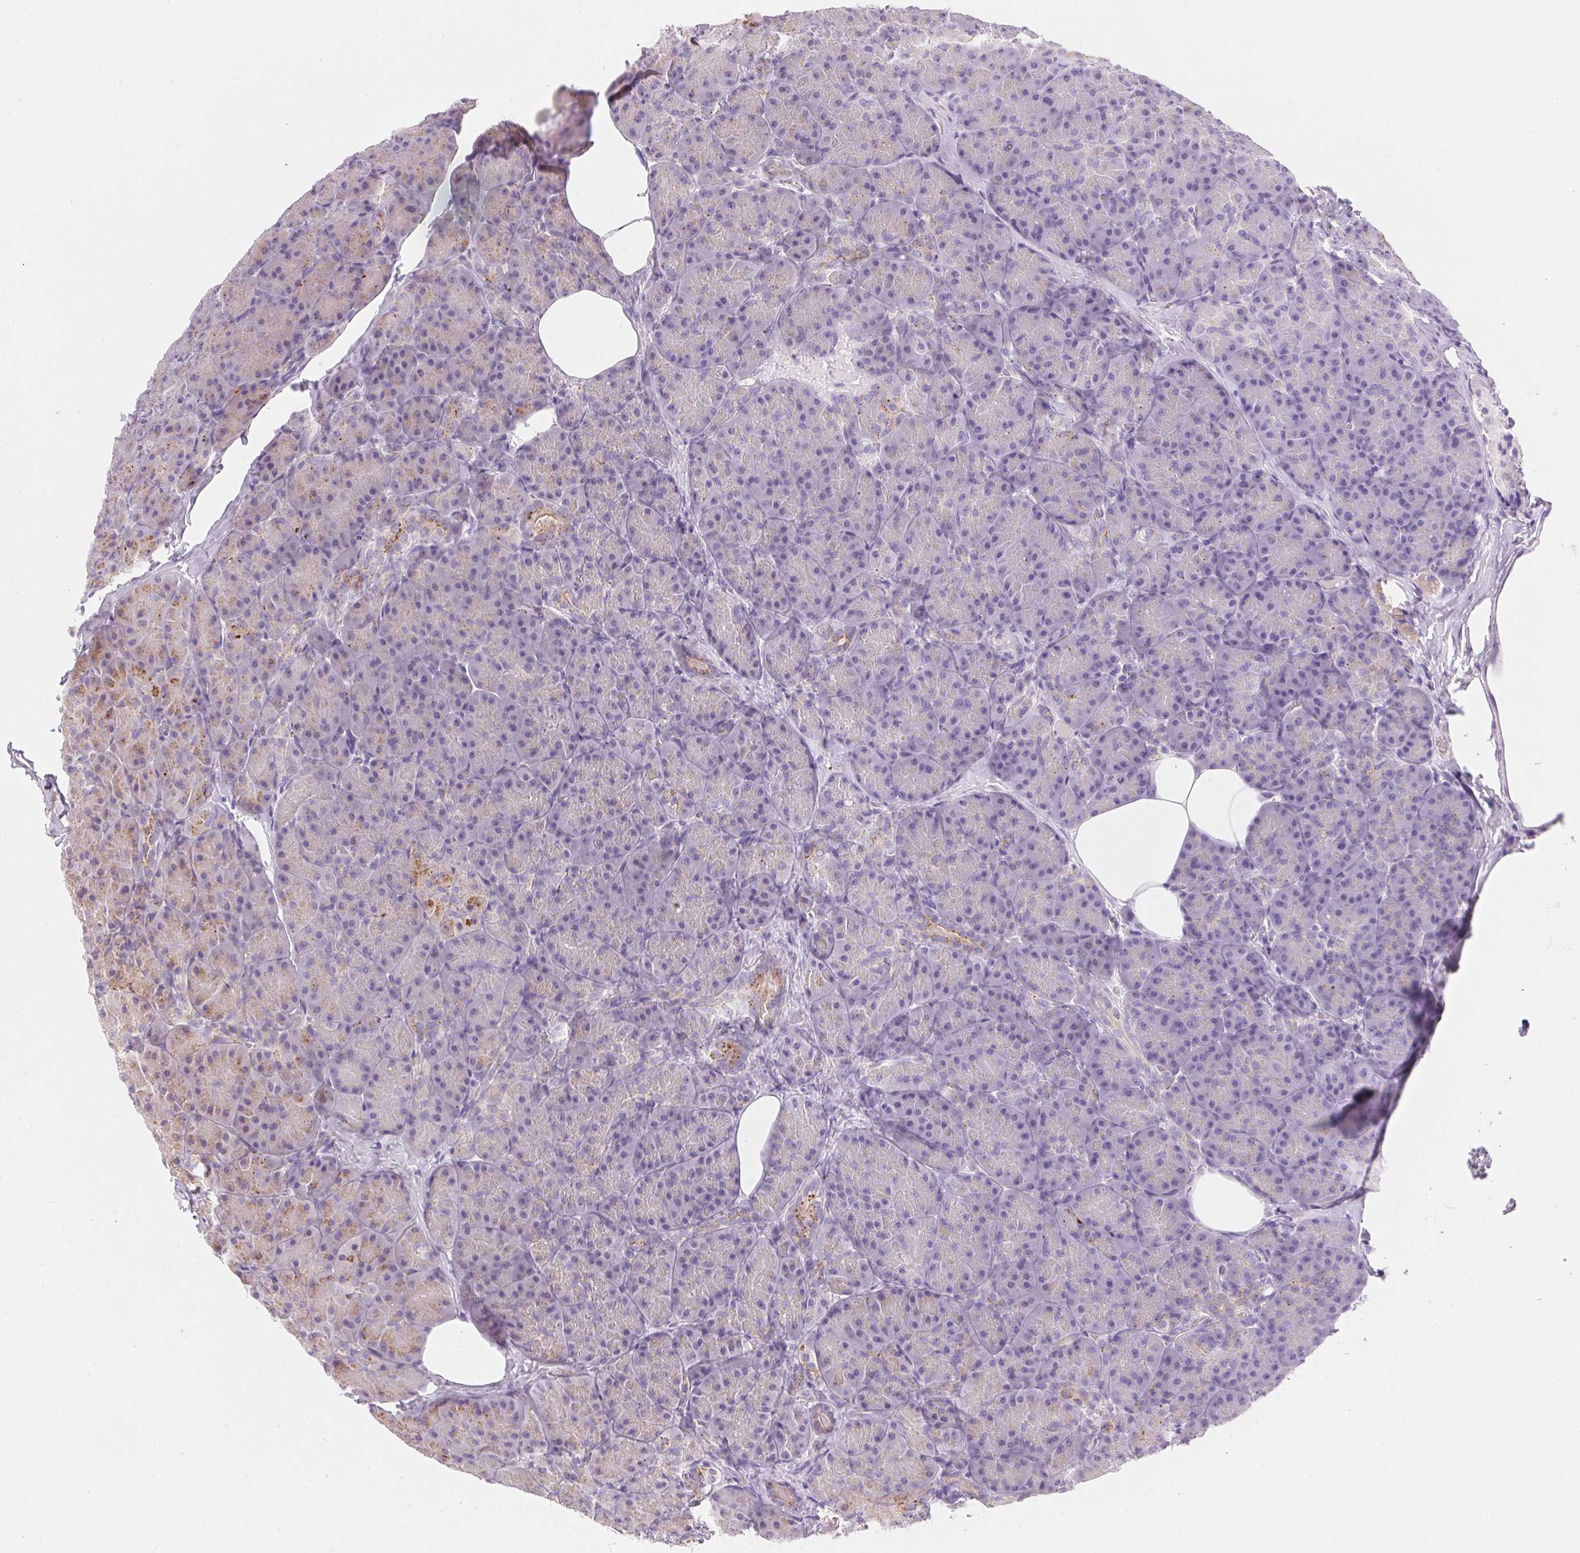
{"staining": {"intensity": "moderate", "quantity": "<25%", "location": "cytoplasmic/membranous"}, "tissue": "pancreas", "cell_type": "Exocrine glandular cells", "image_type": "normal", "snomed": [{"axis": "morphology", "description": "Normal tissue, NOS"}, {"axis": "topography", "description": "Pancreas"}], "caption": "Protein expression analysis of normal pancreas reveals moderate cytoplasmic/membranous staining in about <25% of exocrine glandular cells. The protein is shown in brown color, while the nuclei are stained blue.", "gene": "TEKT1", "patient": {"sex": "male", "age": 57}}